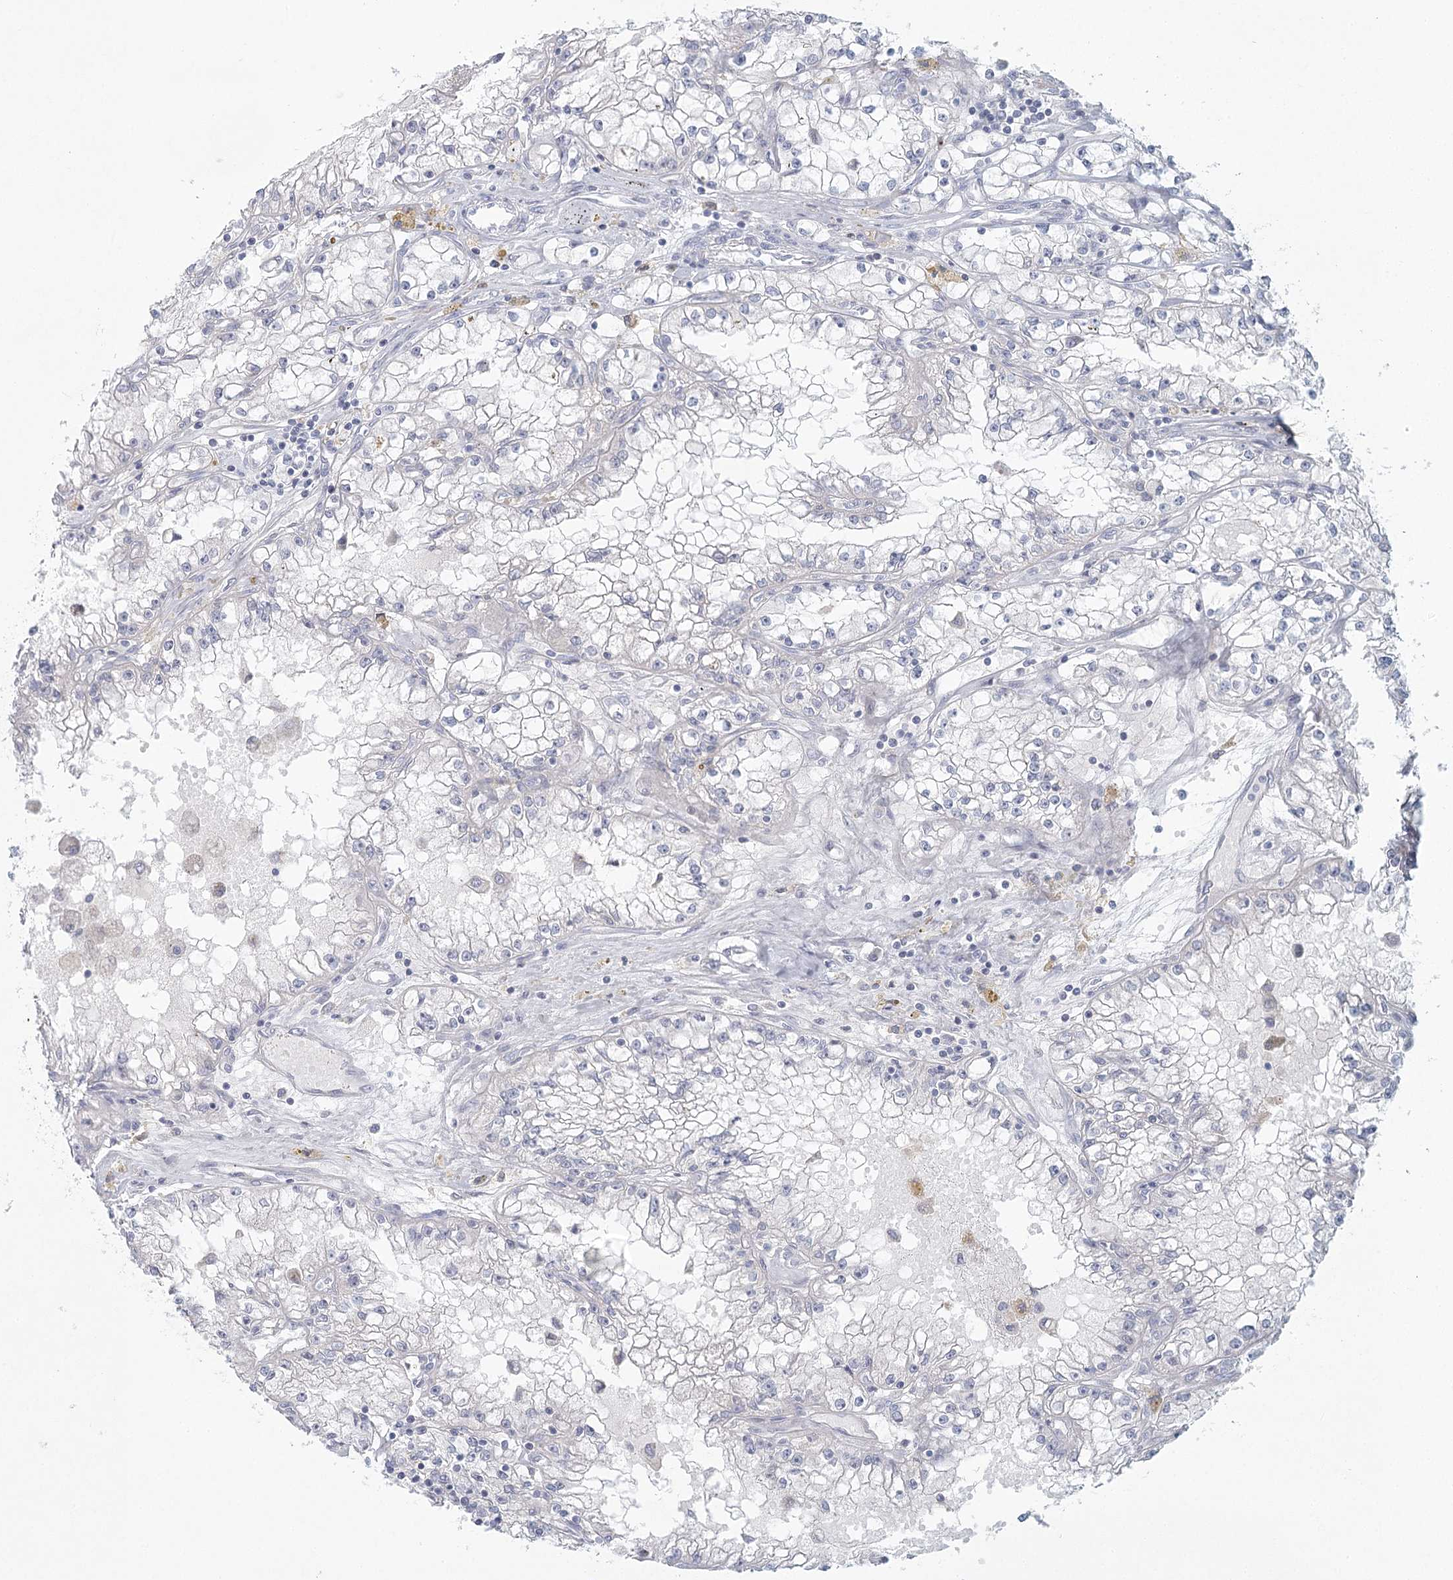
{"staining": {"intensity": "negative", "quantity": "none", "location": "none"}, "tissue": "renal cancer", "cell_type": "Tumor cells", "image_type": "cancer", "snomed": [{"axis": "morphology", "description": "Adenocarcinoma, NOS"}, {"axis": "topography", "description": "Kidney"}], "caption": "A micrograph of renal cancer (adenocarcinoma) stained for a protein displays no brown staining in tumor cells.", "gene": "BPHL", "patient": {"sex": "male", "age": 56}}